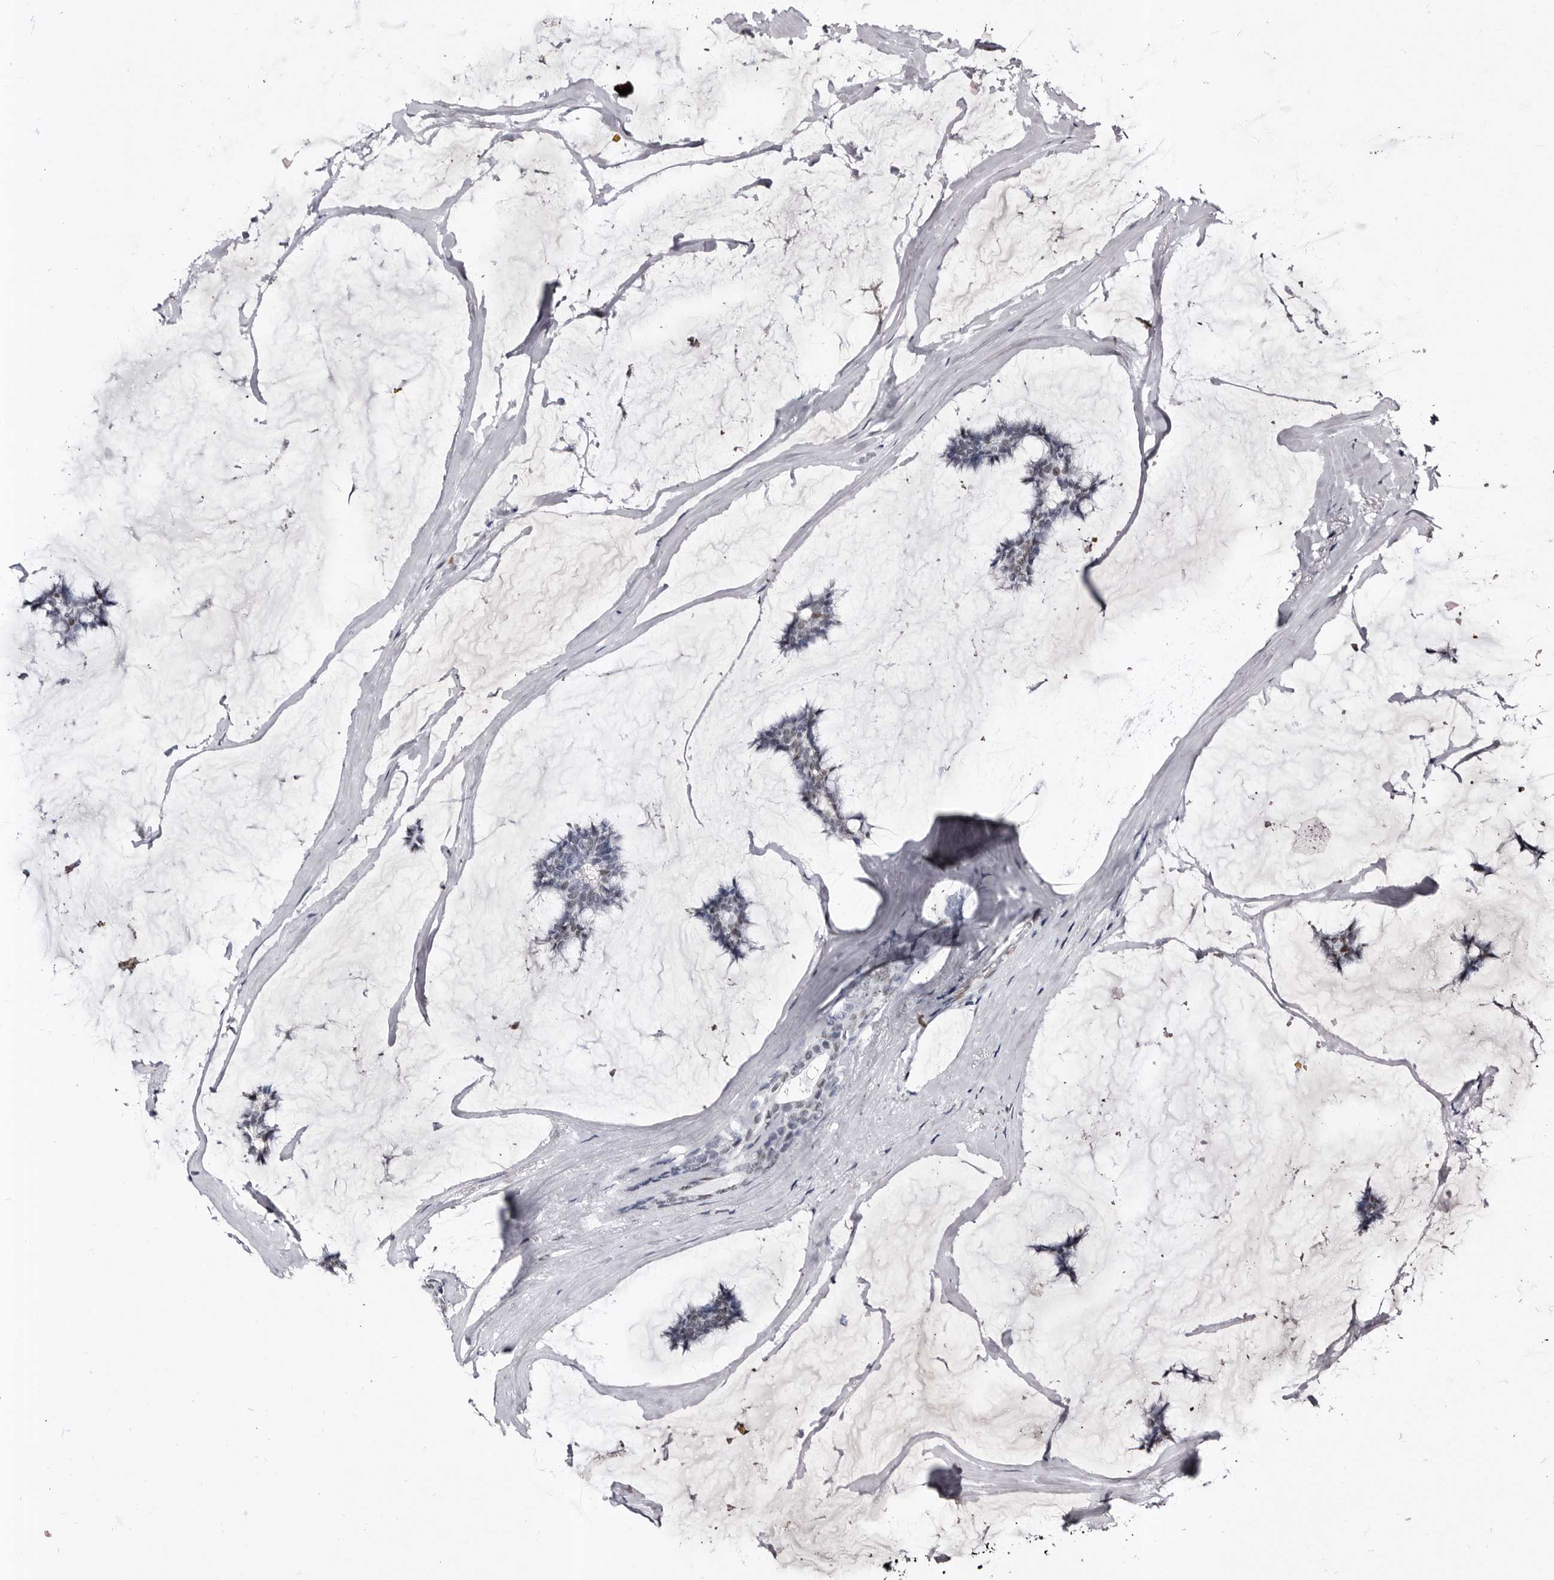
{"staining": {"intensity": "negative", "quantity": "none", "location": "none"}, "tissue": "breast cancer", "cell_type": "Tumor cells", "image_type": "cancer", "snomed": [{"axis": "morphology", "description": "Duct carcinoma"}, {"axis": "topography", "description": "Breast"}], "caption": "IHC histopathology image of neoplastic tissue: human breast invasive ductal carcinoma stained with DAB demonstrates no significant protein positivity in tumor cells. The staining was performed using DAB (3,3'-diaminobenzidine) to visualize the protein expression in brown, while the nuclei were stained in blue with hematoxylin (Magnification: 20x).", "gene": "ZNF326", "patient": {"sex": "female", "age": 93}}